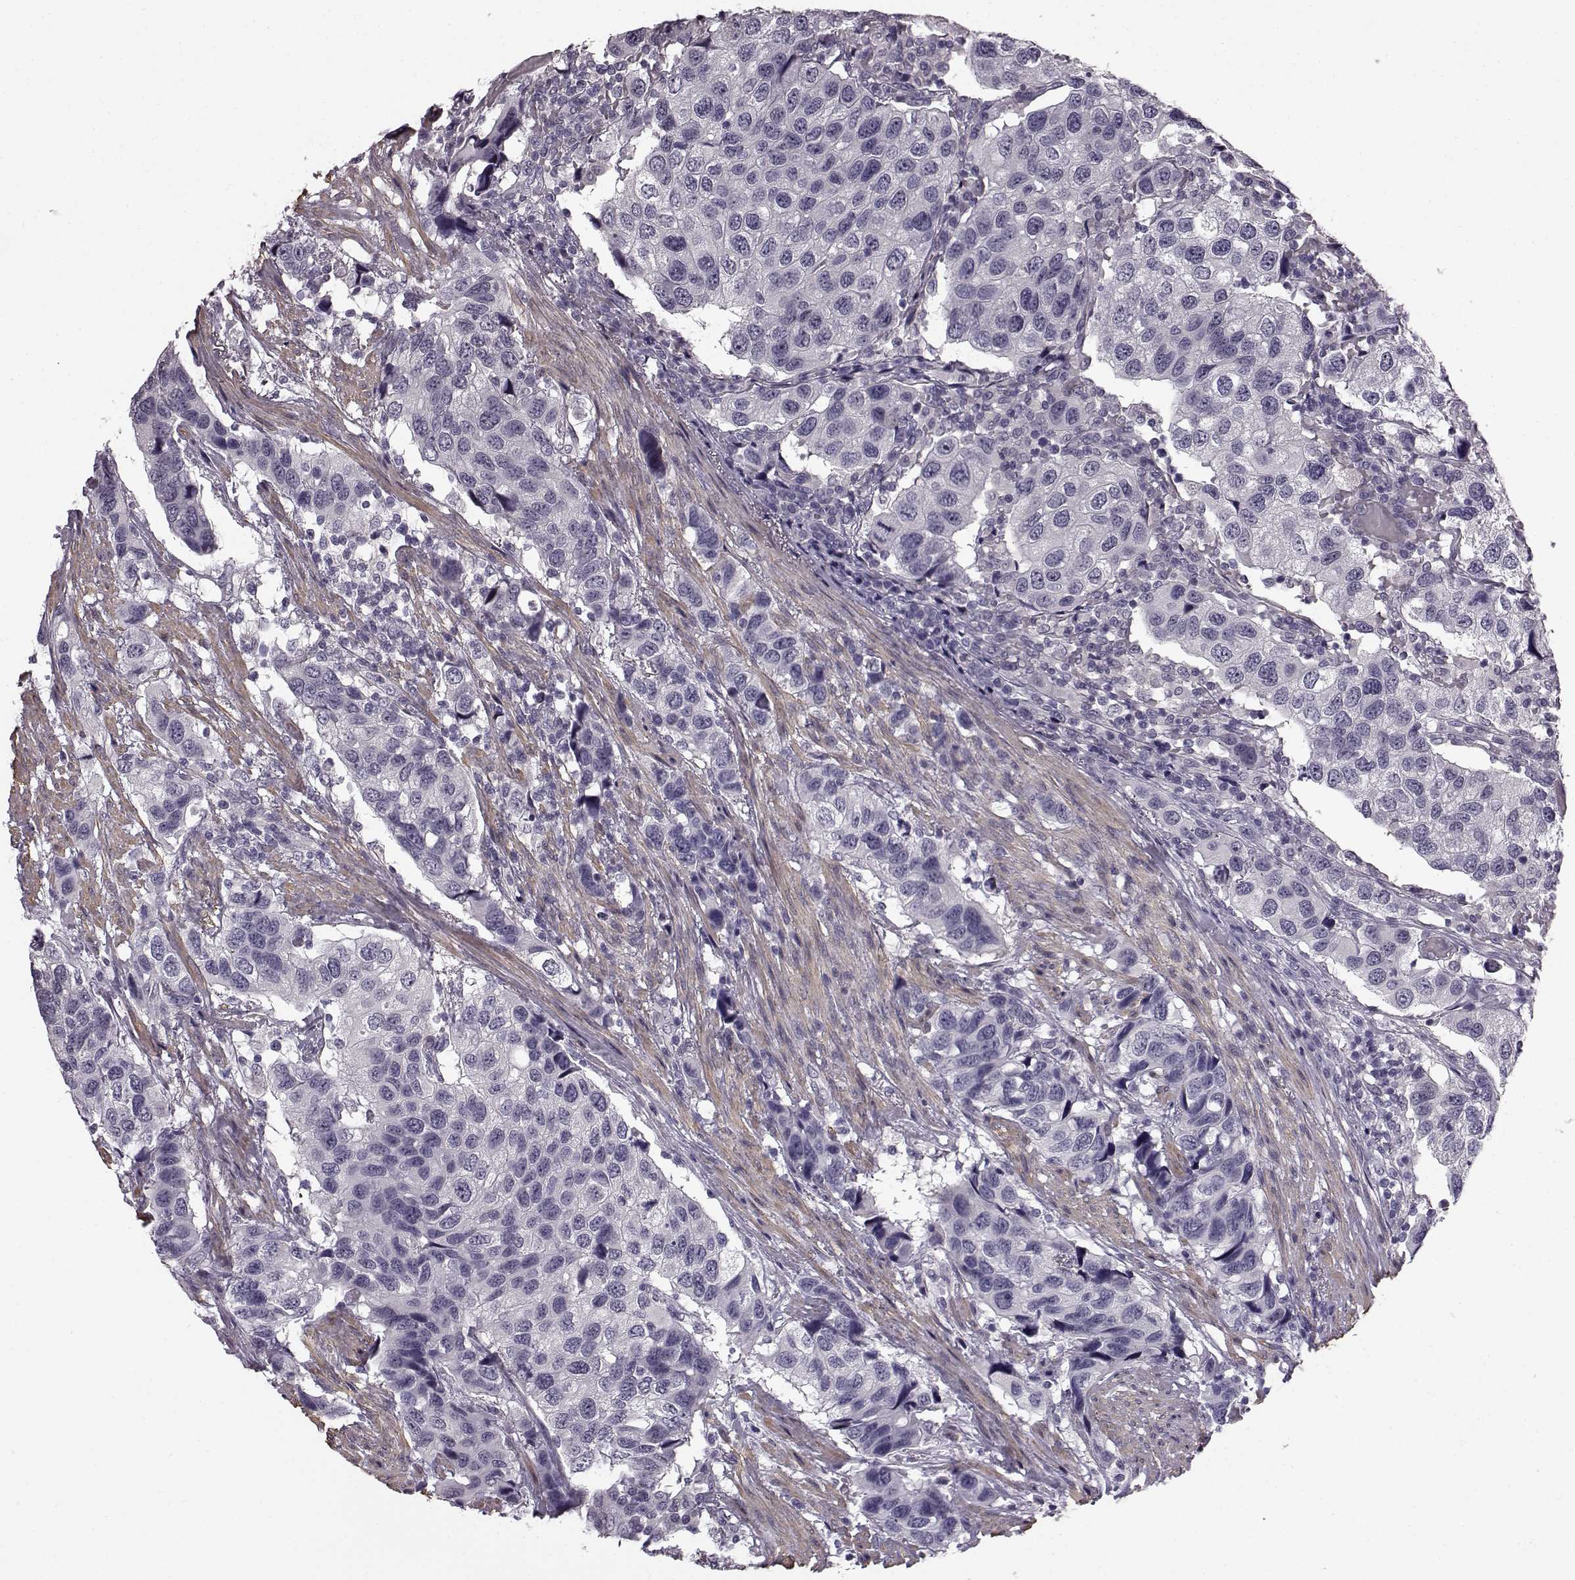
{"staining": {"intensity": "negative", "quantity": "none", "location": "none"}, "tissue": "urothelial cancer", "cell_type": "Tumor cells", "image_type": "cancer", "snomed": [{"axis": "morphology", "description": "Urothelial carcinoma, High grade"}, {"axis": "topography", "description": "Urinary bladder"}], "caption": "High power microscopy image of an immunohistochemistry (IHC) photomicrograph of urothelial carcinoma (high-grade), revealing no significant expression in tumor cells.", "gene": "SLCO3A1", "patient": {"sex": "male", "age": 79}}